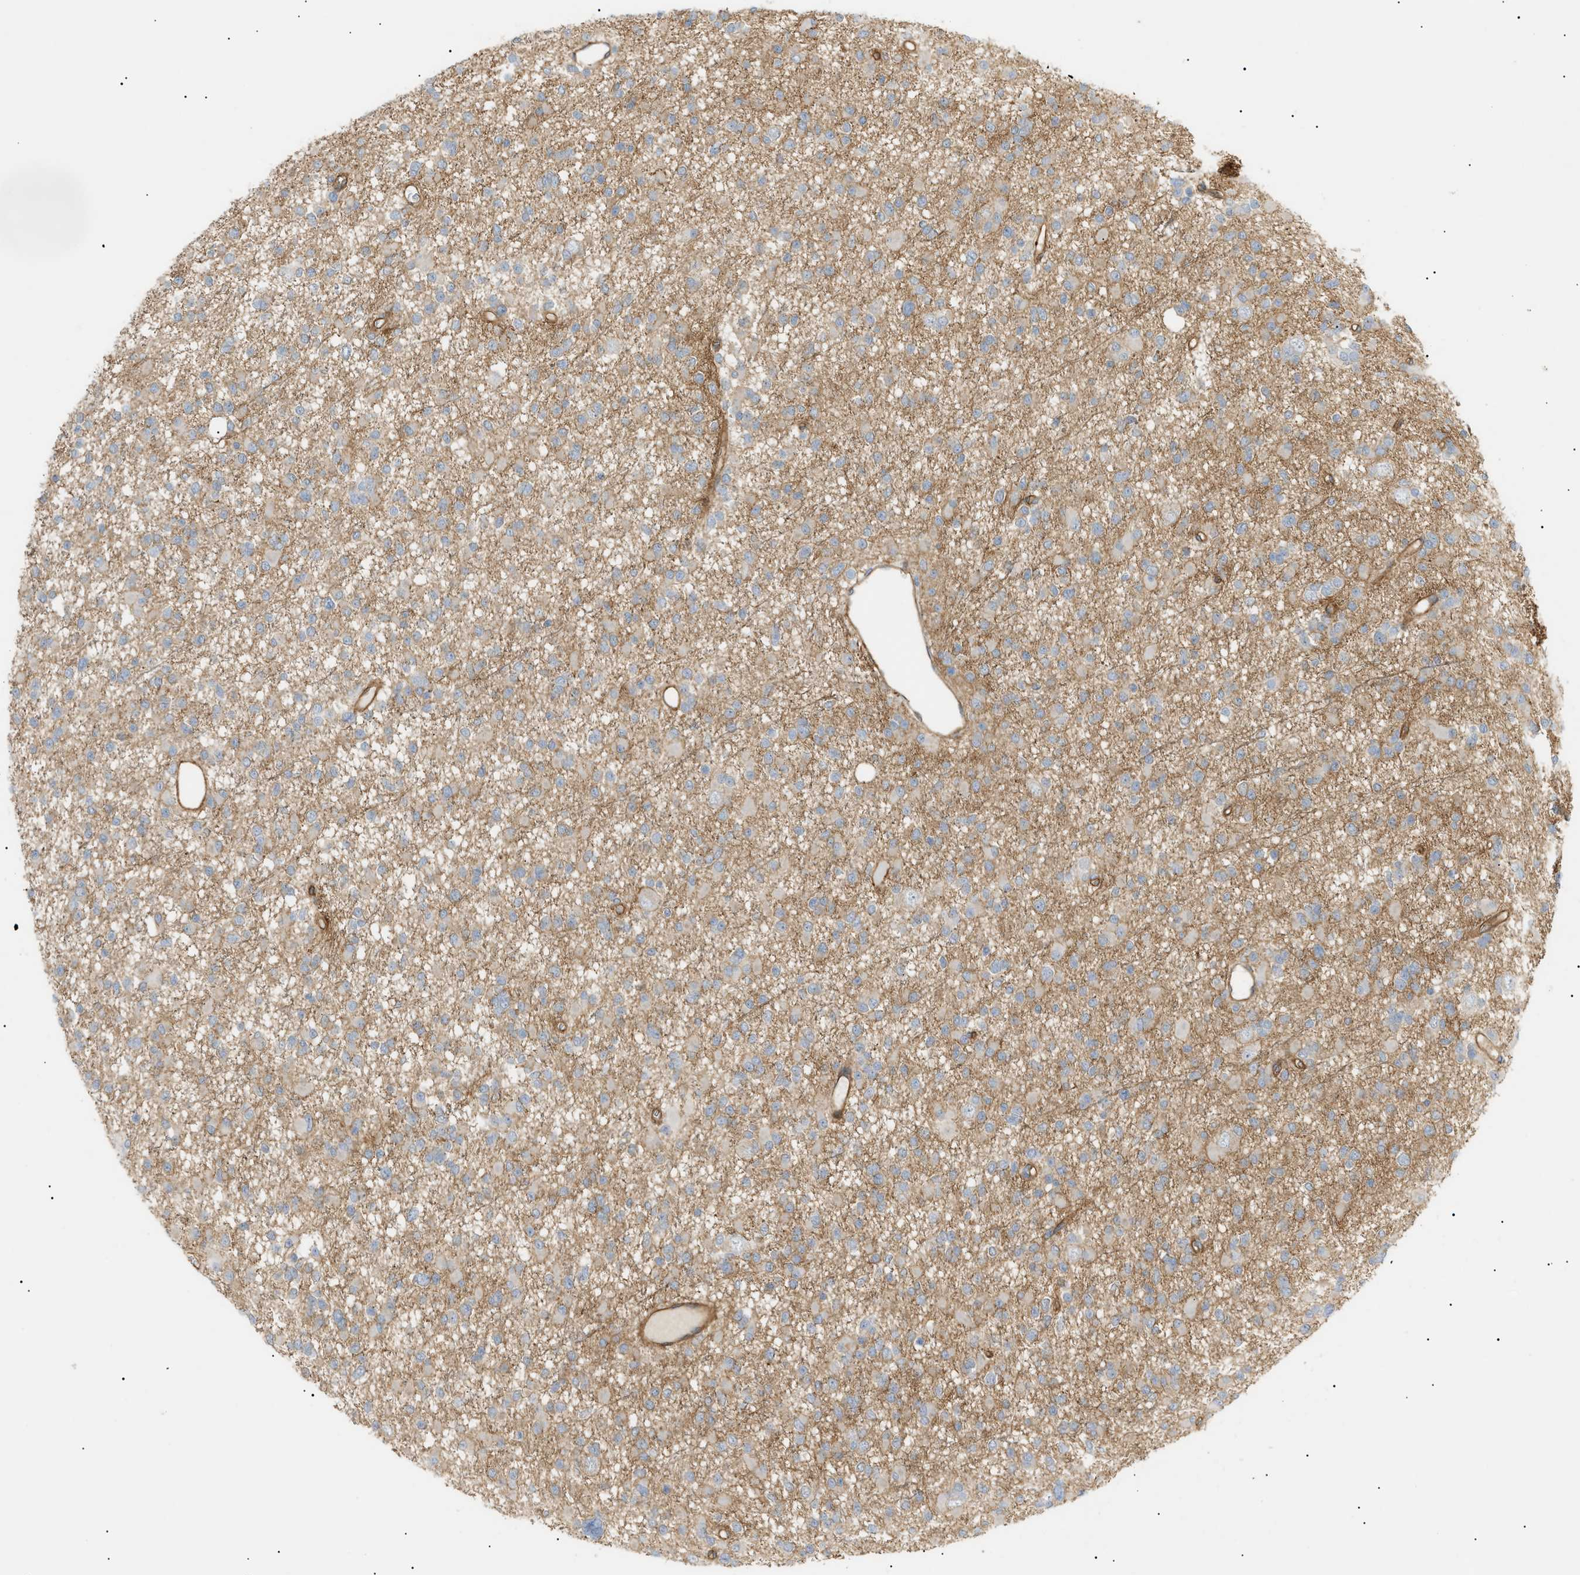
{"staining": {"intensity": "weak", "quantity": "<25%", "location": "cytoplasmic/membranous"}, "tissue": "glioma", "cell_type": "Tumor cells", "image_type": "cancer", "snomed": [{"axis": "morphology", "description": "Glioma, malignant, Low grade"}, {"axis": "topography", "description": "Brain"}], "caption": "The image demonstrates no significant staining in tumor cells of malignant low-grade glioma.", "gene": "ZFHX2", "patient": {"sex": "female", "age": 22}}